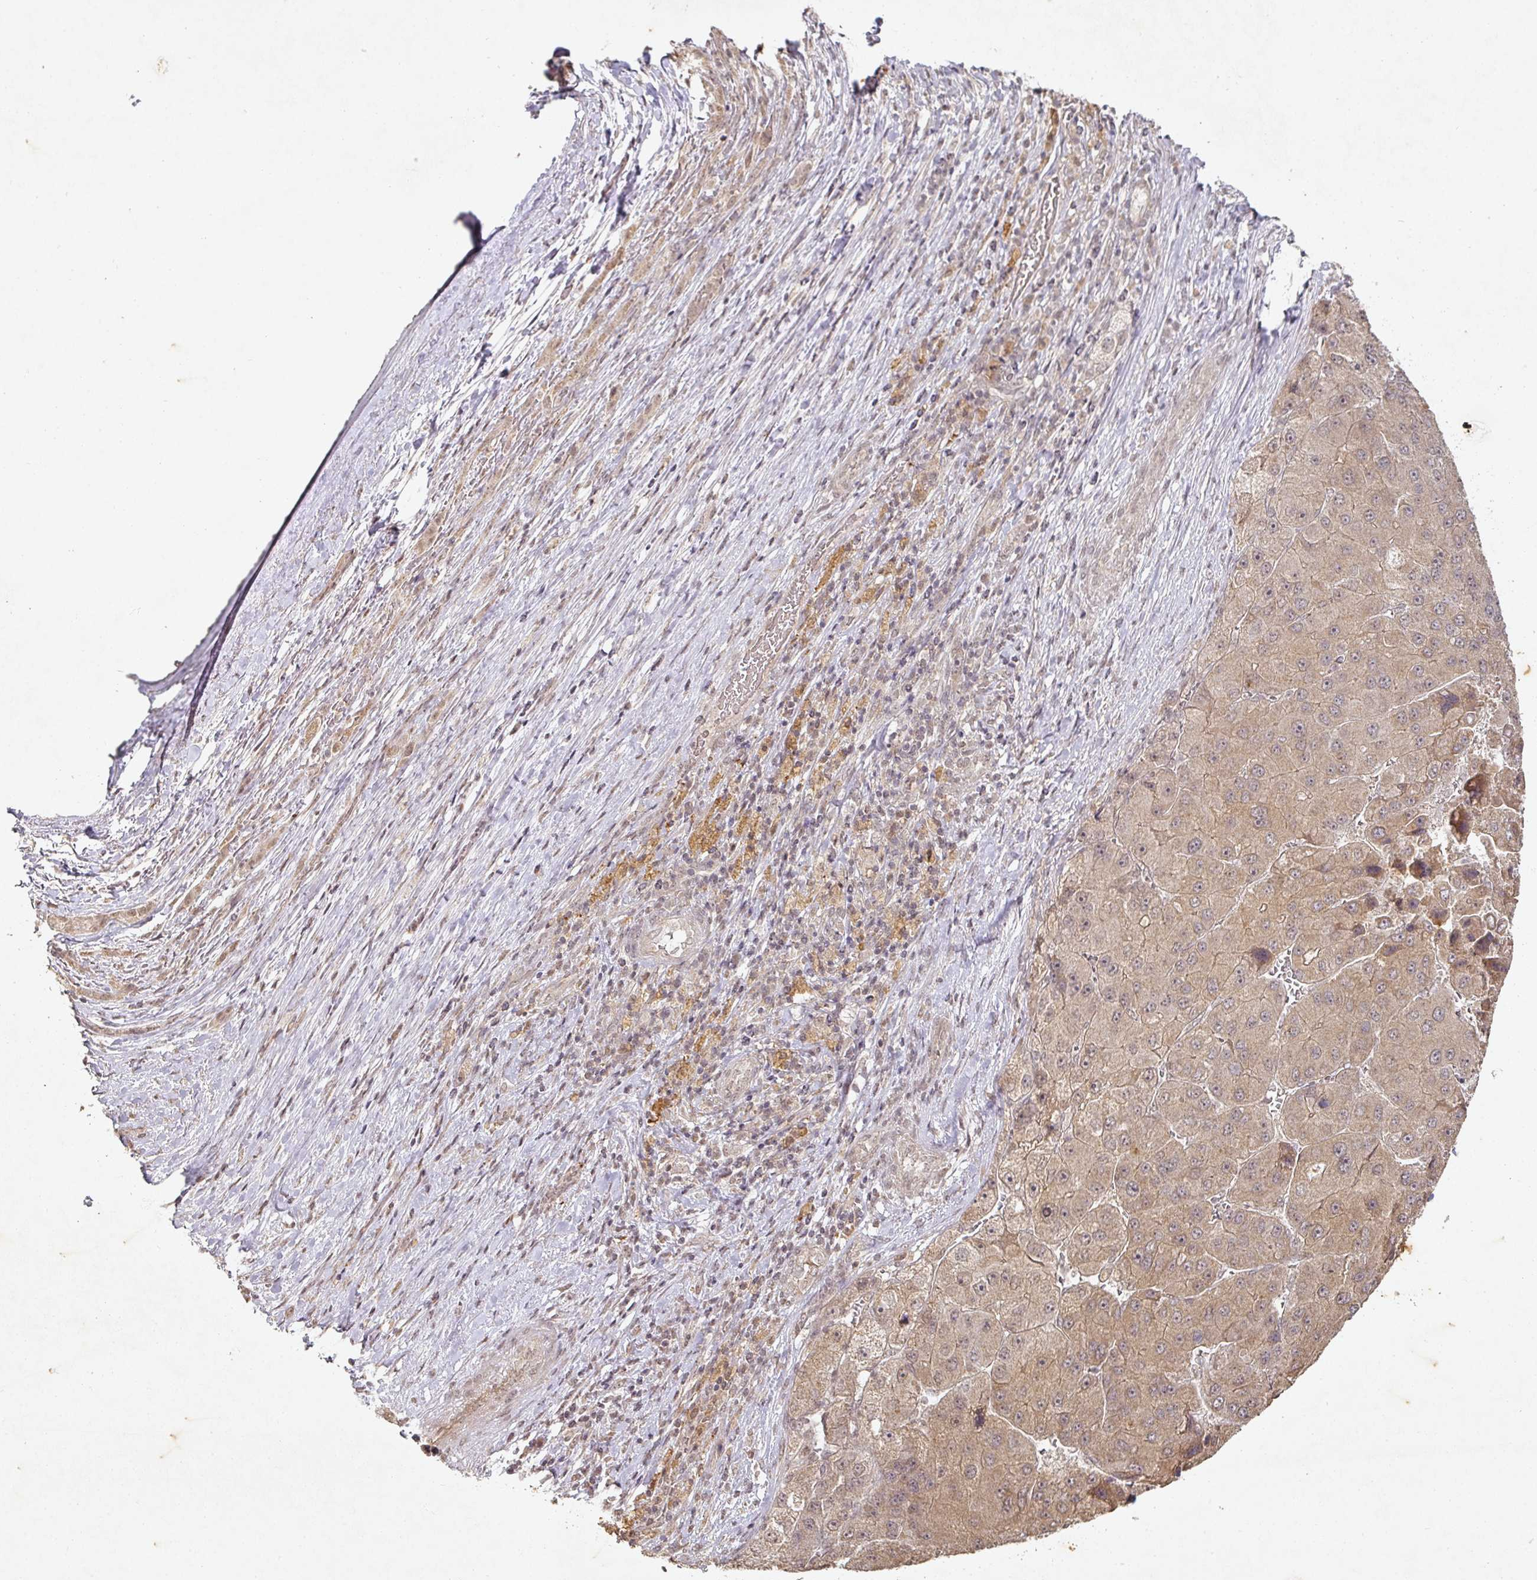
{"staining": {"intensity": "weak", "quantity": ">75%", "location": "cytoplasmic/membranous"}, "tissue": "liver cancer", "cell_type": "Tumor cells", "image_type": "cancer", "snomed": [{"axis": "morphology", "description": "Carcinoma, Hepatocellular, NOS"}, {"axis": "topography", "description": "Liver"}], "caption": "High-power microscopy captured an immunohistochemistry histopathology image of hepatocellular carcinoma (liver), revealing weak cytoplasmic/membranous positivity in about >75% of tumor cells.", "gene": "CAPN5", "patient": {"sex": "female", "age": 73}}